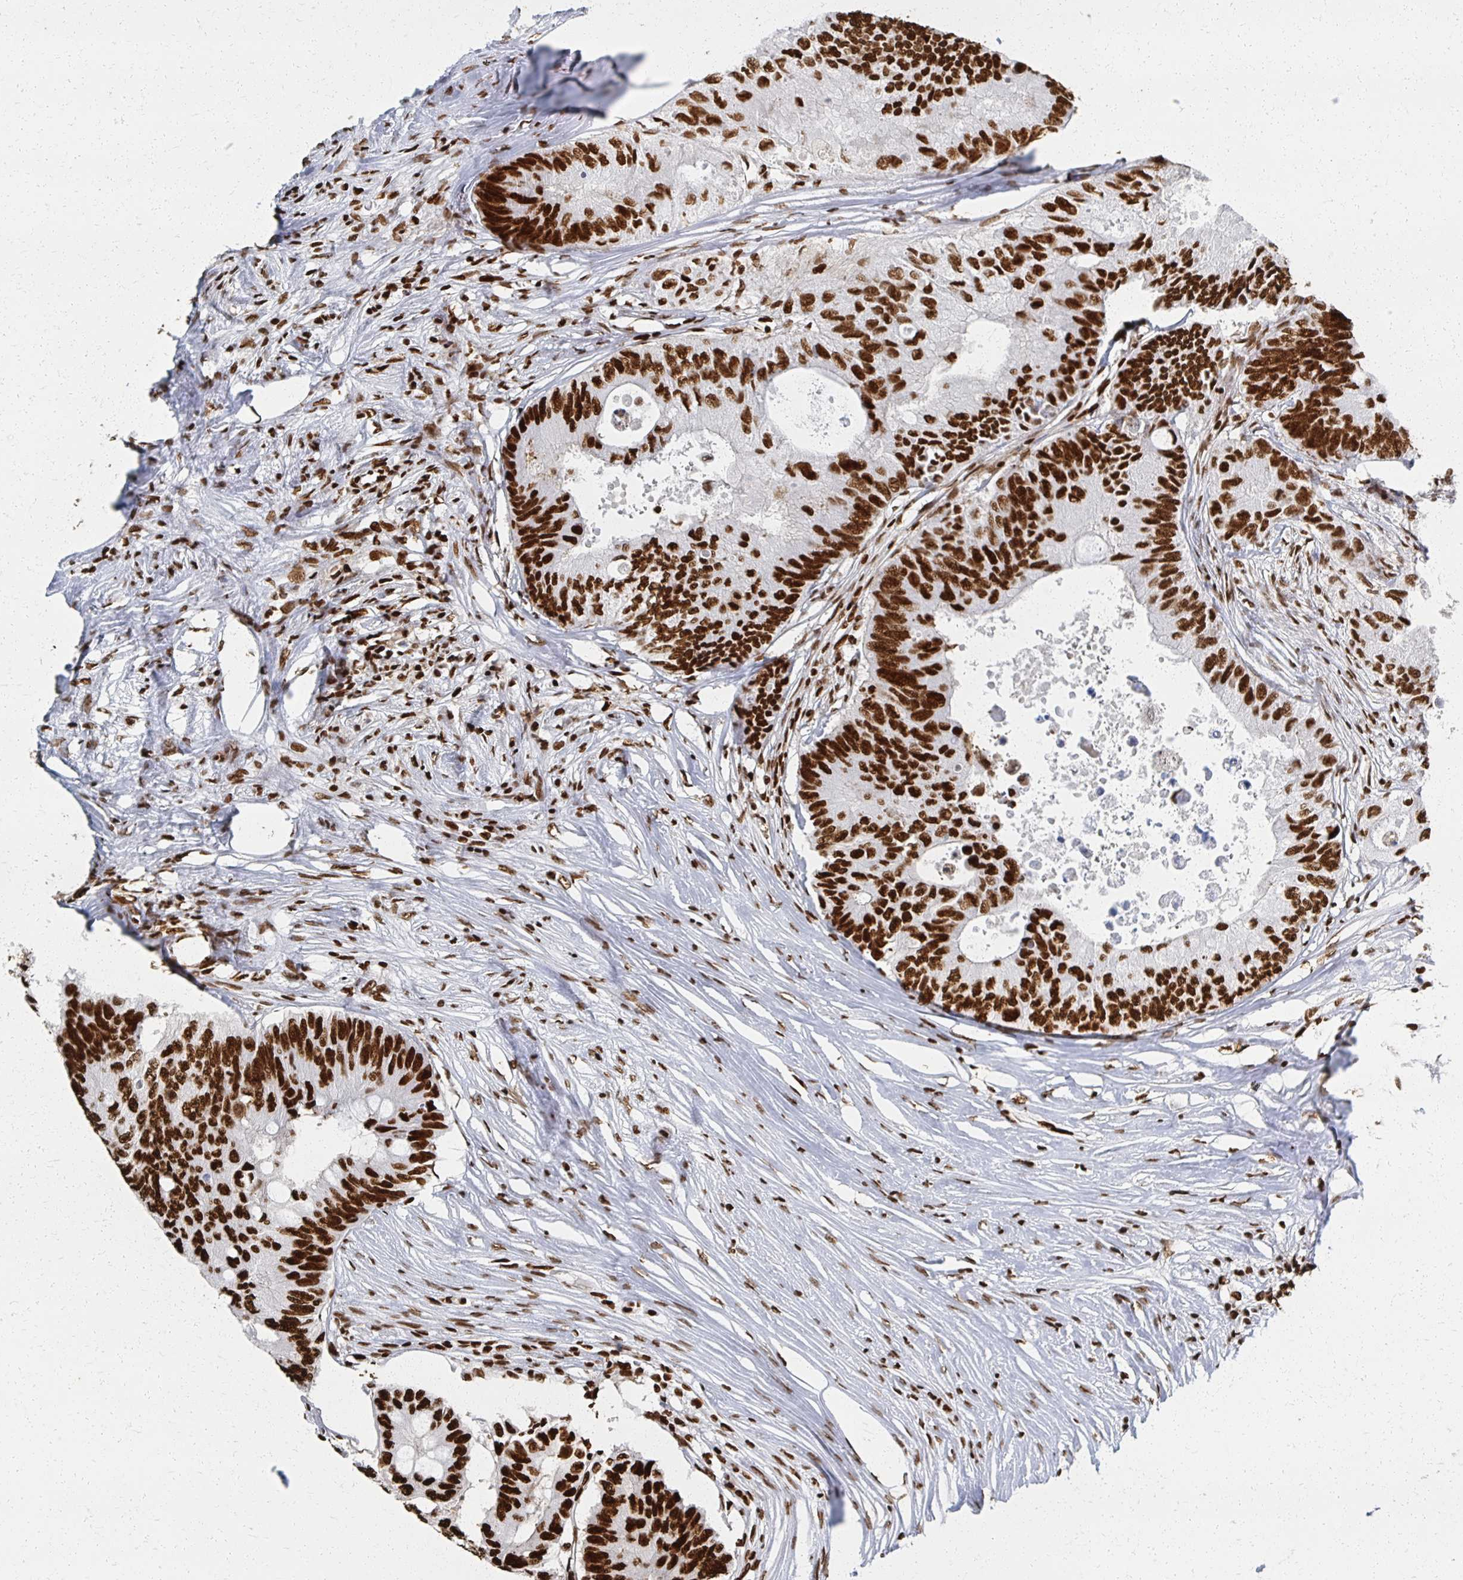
{"staining": {"intensity": "strong", "quantity": ">75%", "location": "nuclear"}, "tissue": "colorectal cancer", "cell_type": "Tumor cells", "image_type": "cancer", "snomed": [{"axis": "morphology", "description": "Adenocarcinoma, NOS"}, {"axis": "topography", "description": "Colon"}], "caption": "Tumor cells display high levels of strong nuclear expression in approximately >75% of cells in colorectal adenocarcinoma.", "gene": "RBBP7", "patient": {"sex": "male", "age": 71}}